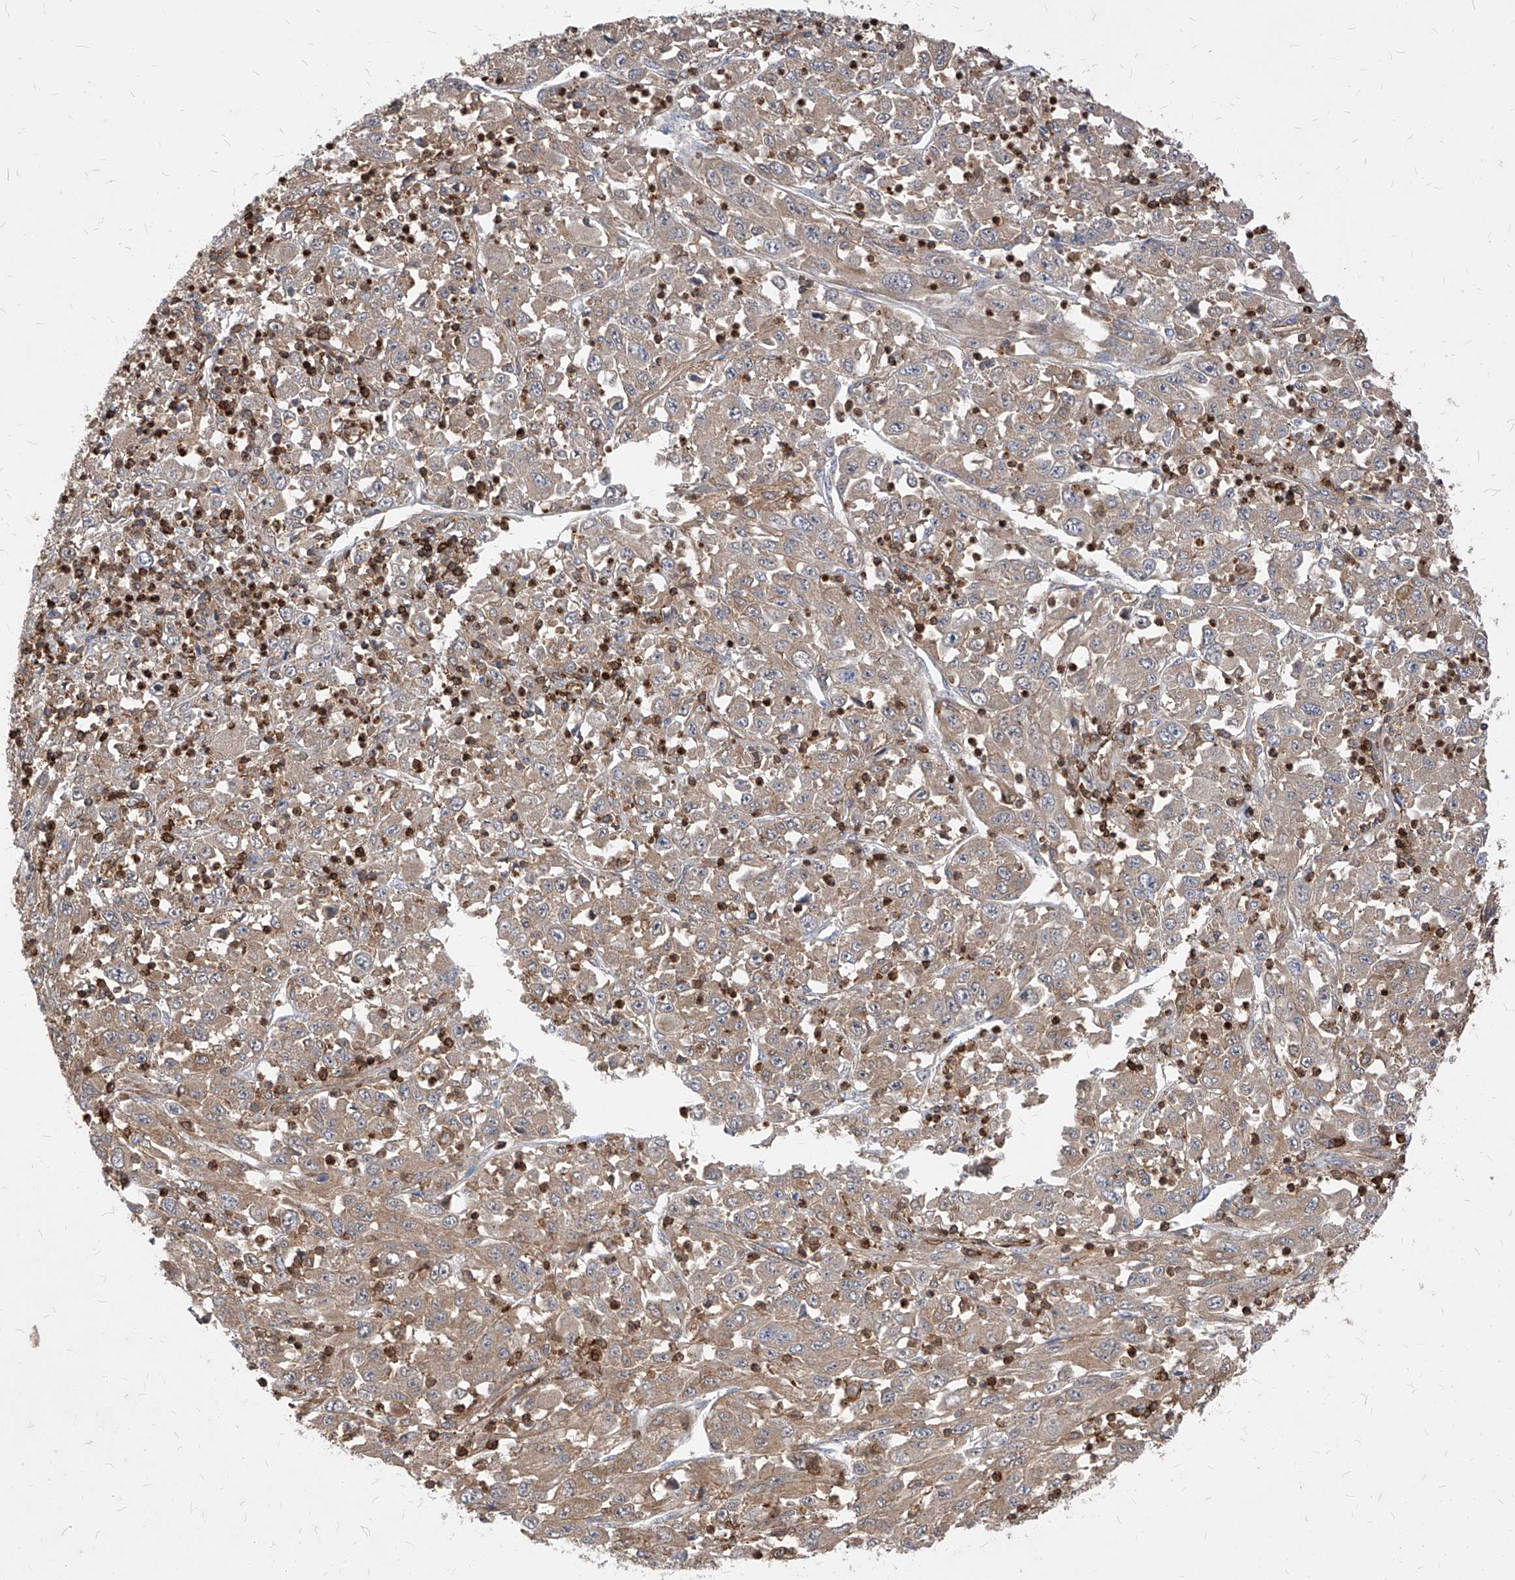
{"staining": {"intensity": "weak", "quantity": ">75%", "location": "cytoplasmic/membranous"}, "tissue": "melanoma", "cell_type": "Tumor cells", "image_type": "cancer", "snomed": [{"axis": "morphology", "description": "Malignant melanoma, Metastatic site"}, {"axis": "topography", "description": "Skin"}], "caption": "High-magnification brightfield microscopy of malignant melanoma (metastatic site) stained with DAB (3,3'-diaminobenzidine) (brown) and counterstained with hematoxylin (blue). tumor cells exhibit weak cytoplasmic/membranous expression is present in about>75% of cells.", "gene": "ABRACL", "patient": {"sex": "female", "age": 56}}